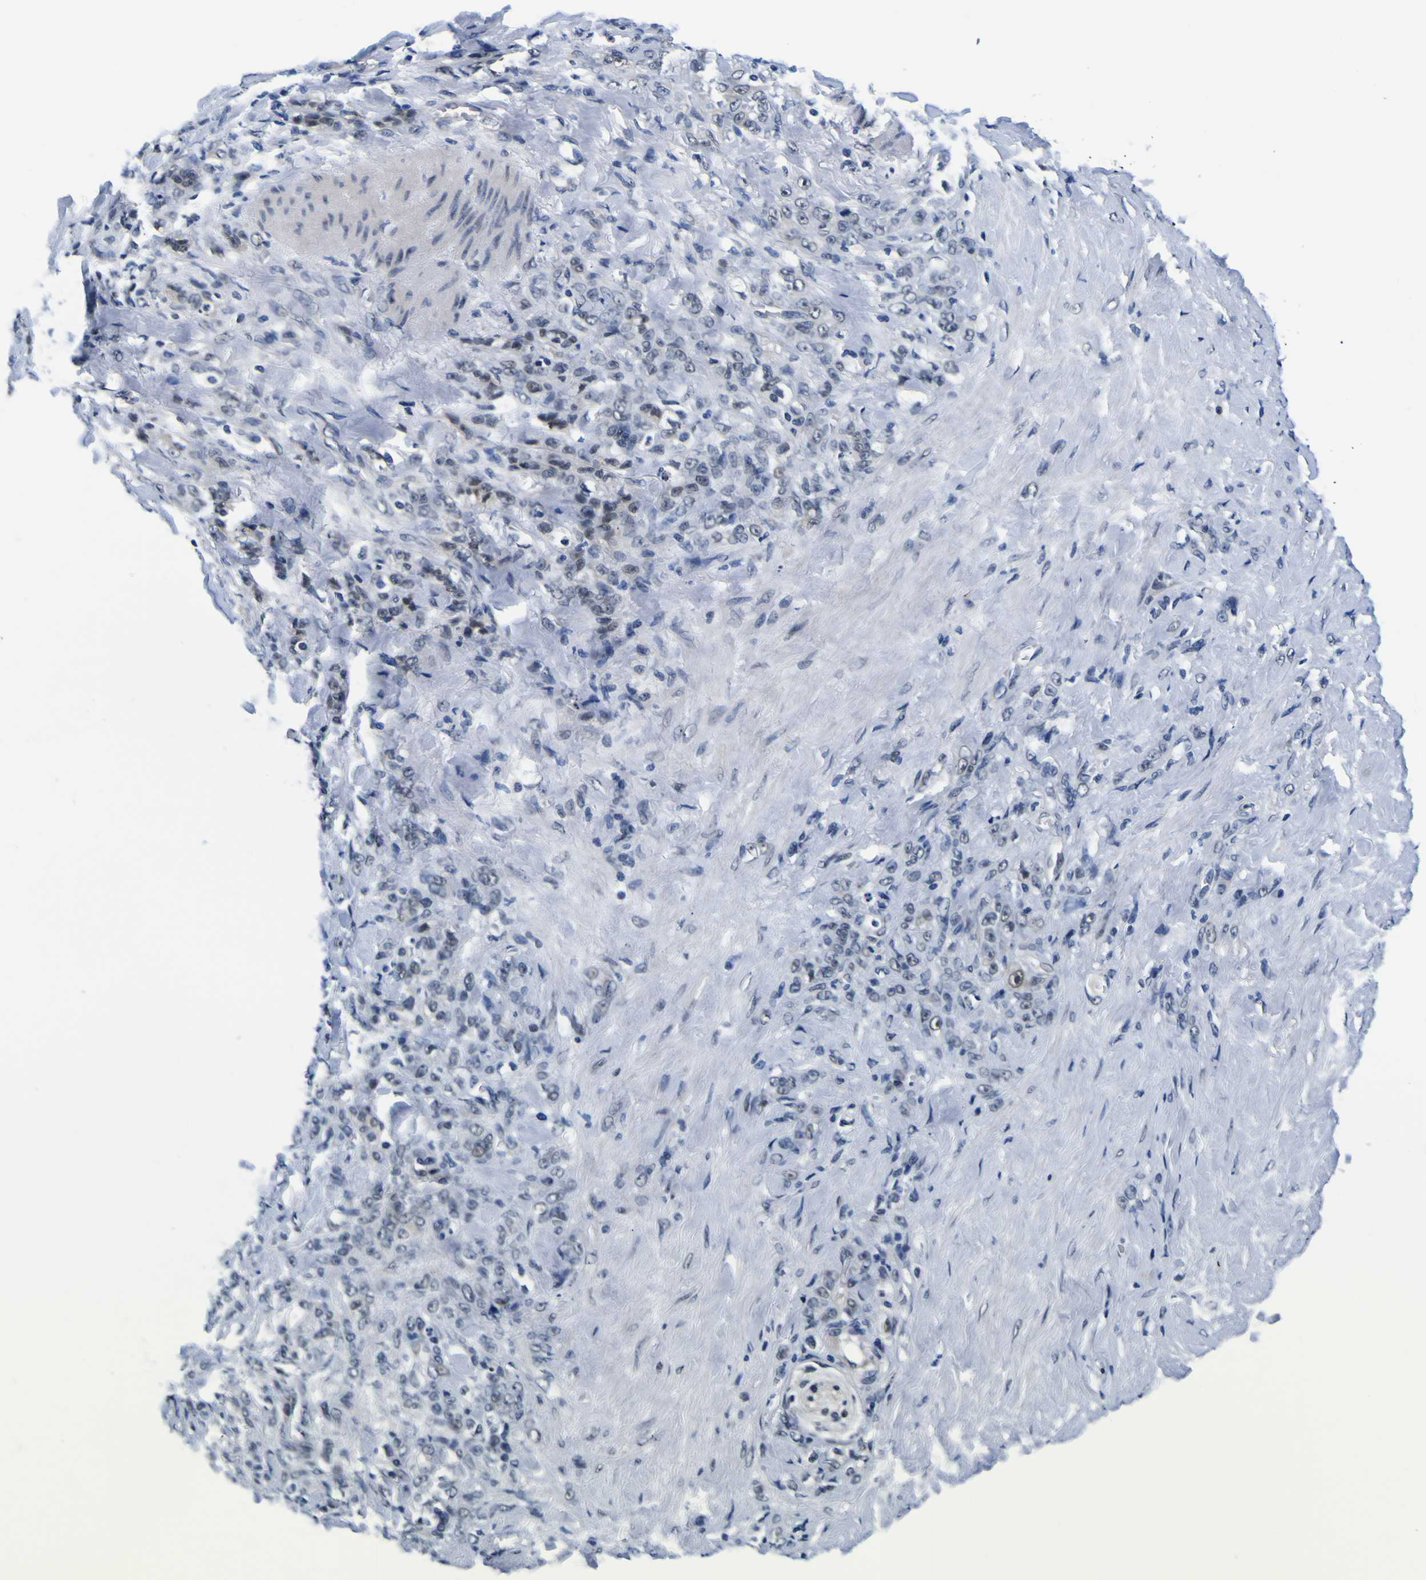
{"staining": {"intensity": "weak", "quantity": "<25%", "location": "nuclear"}, "tissue": "stomach cancer", "cell_type": "Tumor cells", "image_type": "cancer", "snomed": [{"axis": "morphology", "description": "Adenocarcinoma, NOS"}, {"axis": "topography", "description": "Stomach"}], "caption": "Immunohistochemical staining of human adenocarcinoma (stomach) shows no significant expression in tumor cells. (DAB (3,3'-diaminobenzidine) immunohistochemistry (IHC) with hematoxylin counter stain).", "gene": "CUL4B", "patient": {"sex": "male", "age": 82}}